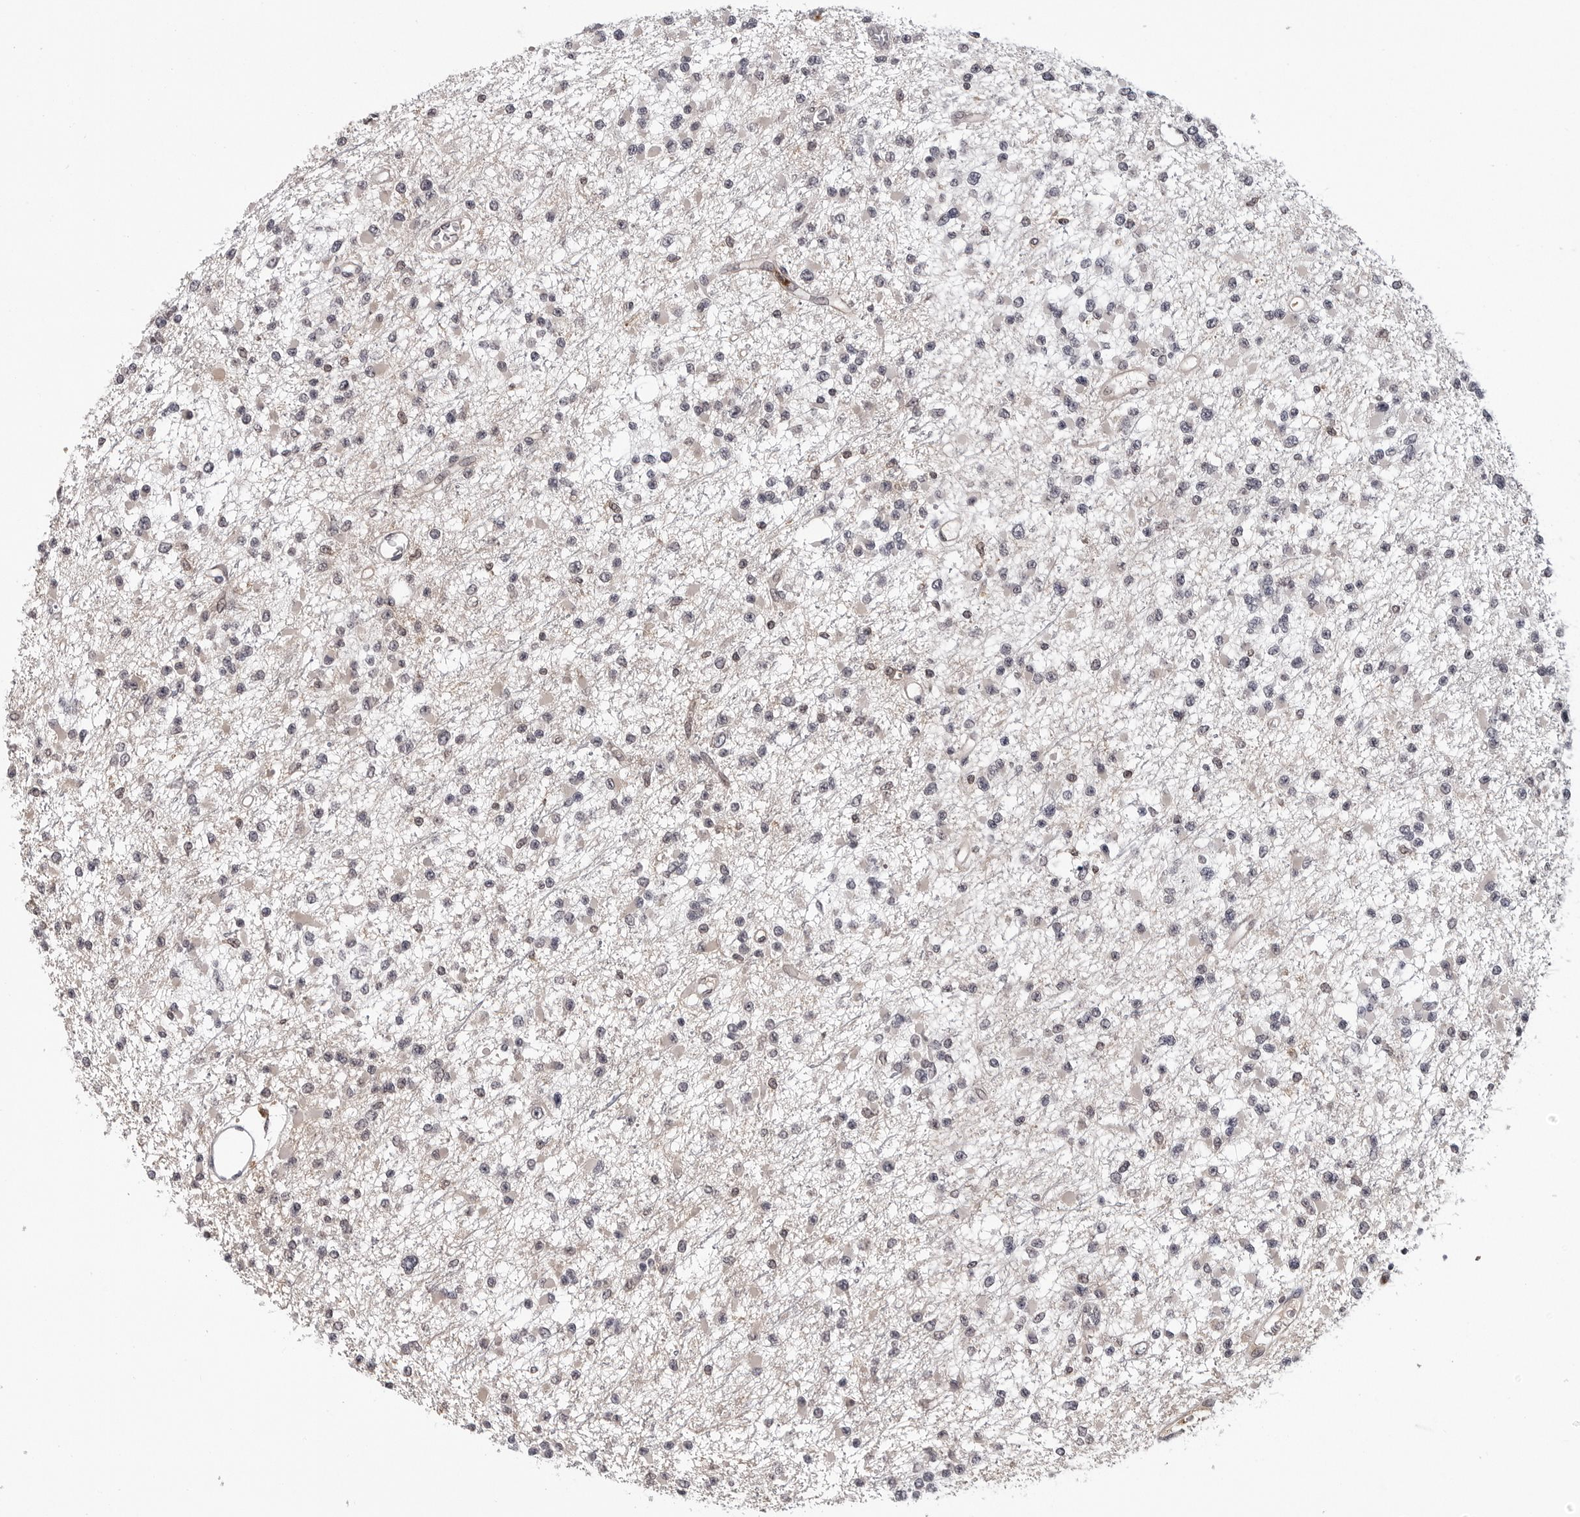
{"staining": {"intensity": "negative", "quantity": "none", "location": "none"}, "tissue": "glioma", "cell_type": "Tumor cells", "image_type": "cancer", "snomed": [{"axis": "morphology", "description": "Glioma, malignant, Low grade"}, {"axis": "topography", "description": "Brain"}], "caption": "DAB immunohistochemical staining of malignant glioma (low-grade) shows no significant expression in tumor cells.", "gene": "TRMT13", "patient": {"sex": "female", "age": 22}}